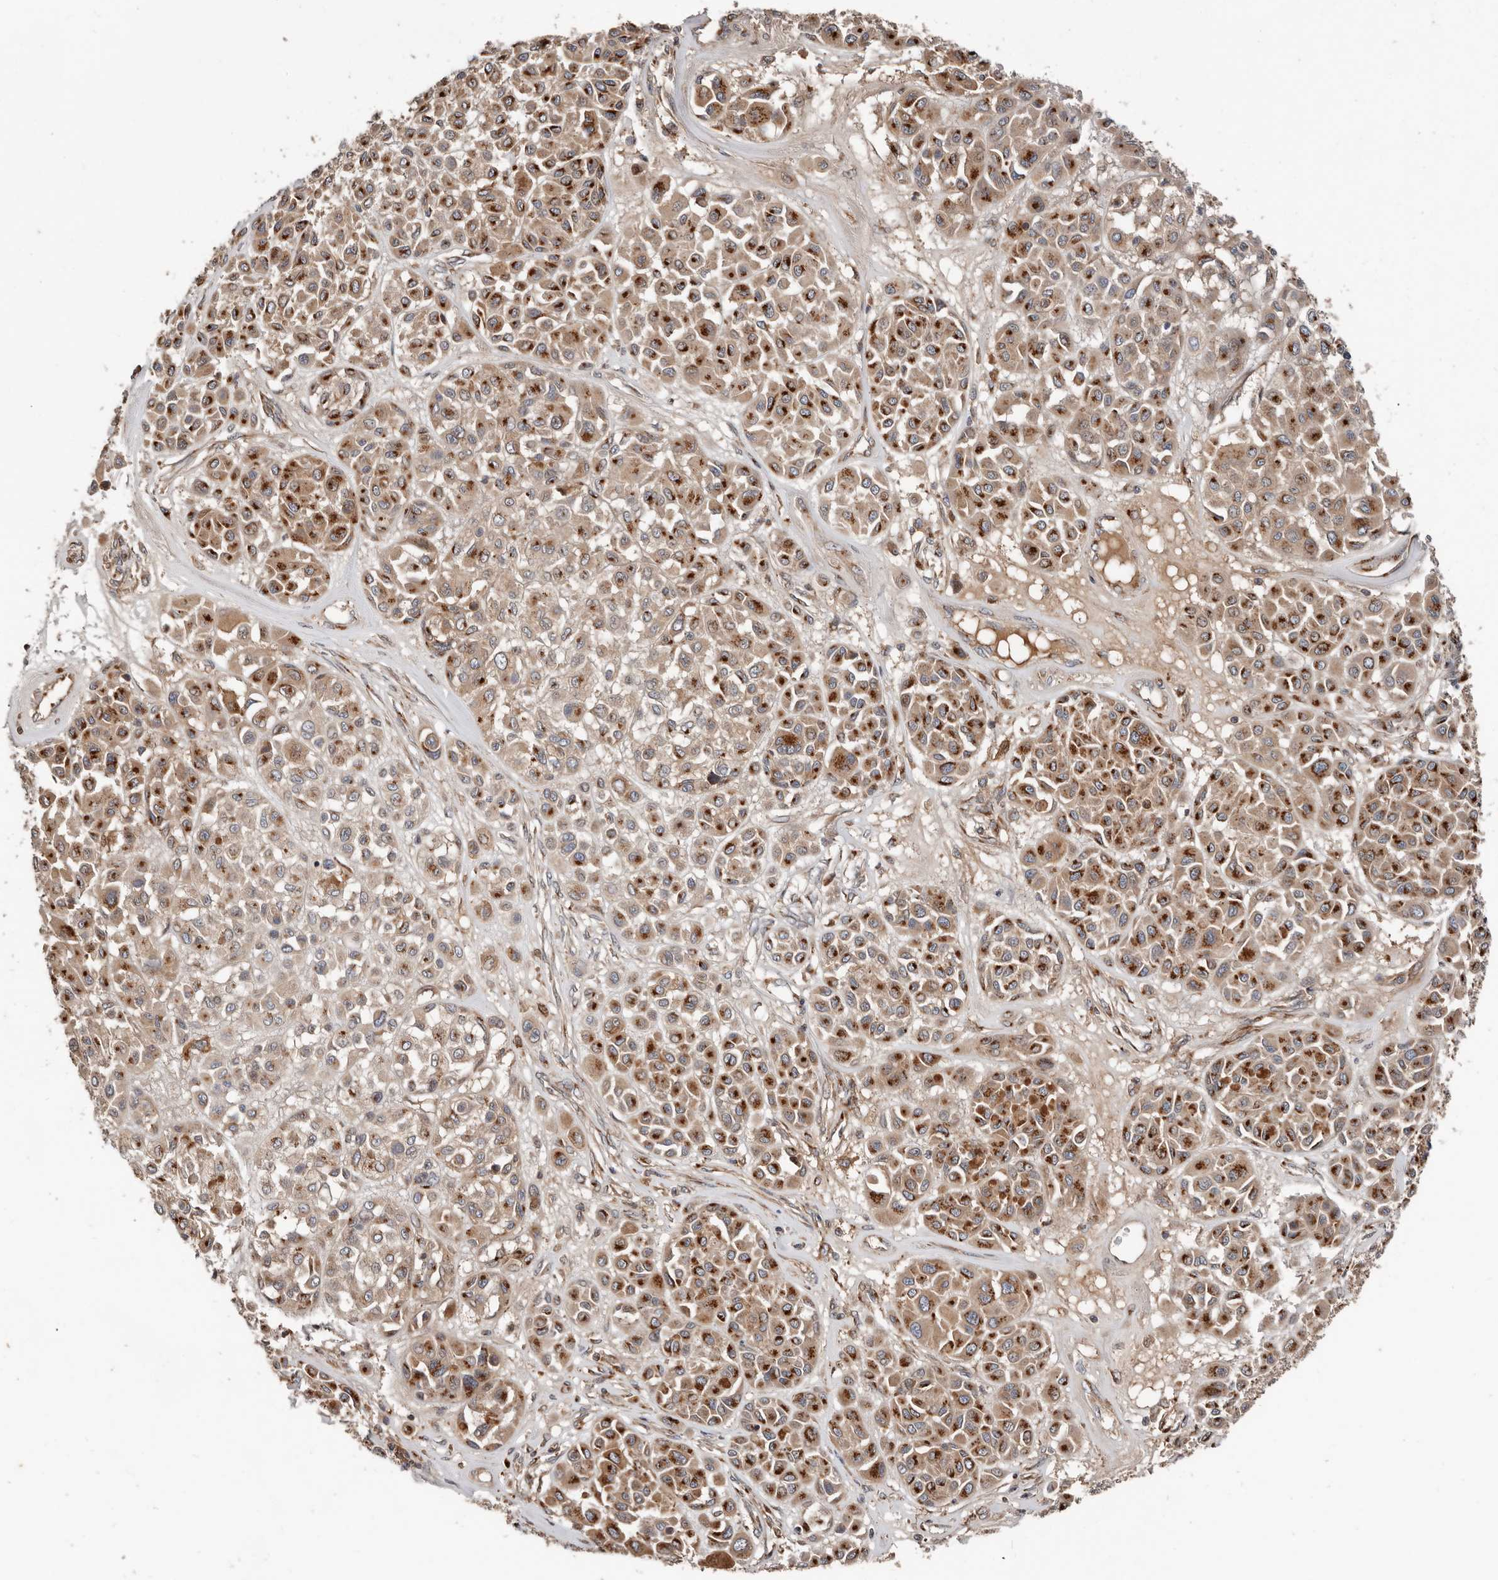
{"staining": {"intensity": "moderate", "quantity": ">75%", "location": "cytoplasmic/membranous"}, "tissue": "melanoma", "cell_type": "Tumor cells", "image_type": "cancer", "snomed": [{"axis": "morphology", "description": "Malignant melanoma, Metastatic site"}, {"axis": "topography", "description": "Soft tissue"}], "caption": "Moderate cytoplasmic/membranous expression is identified in about >75% of tumor cells in melanoma.", "gene": "COG1", "patient": {"sex": "male", "age": 41}}